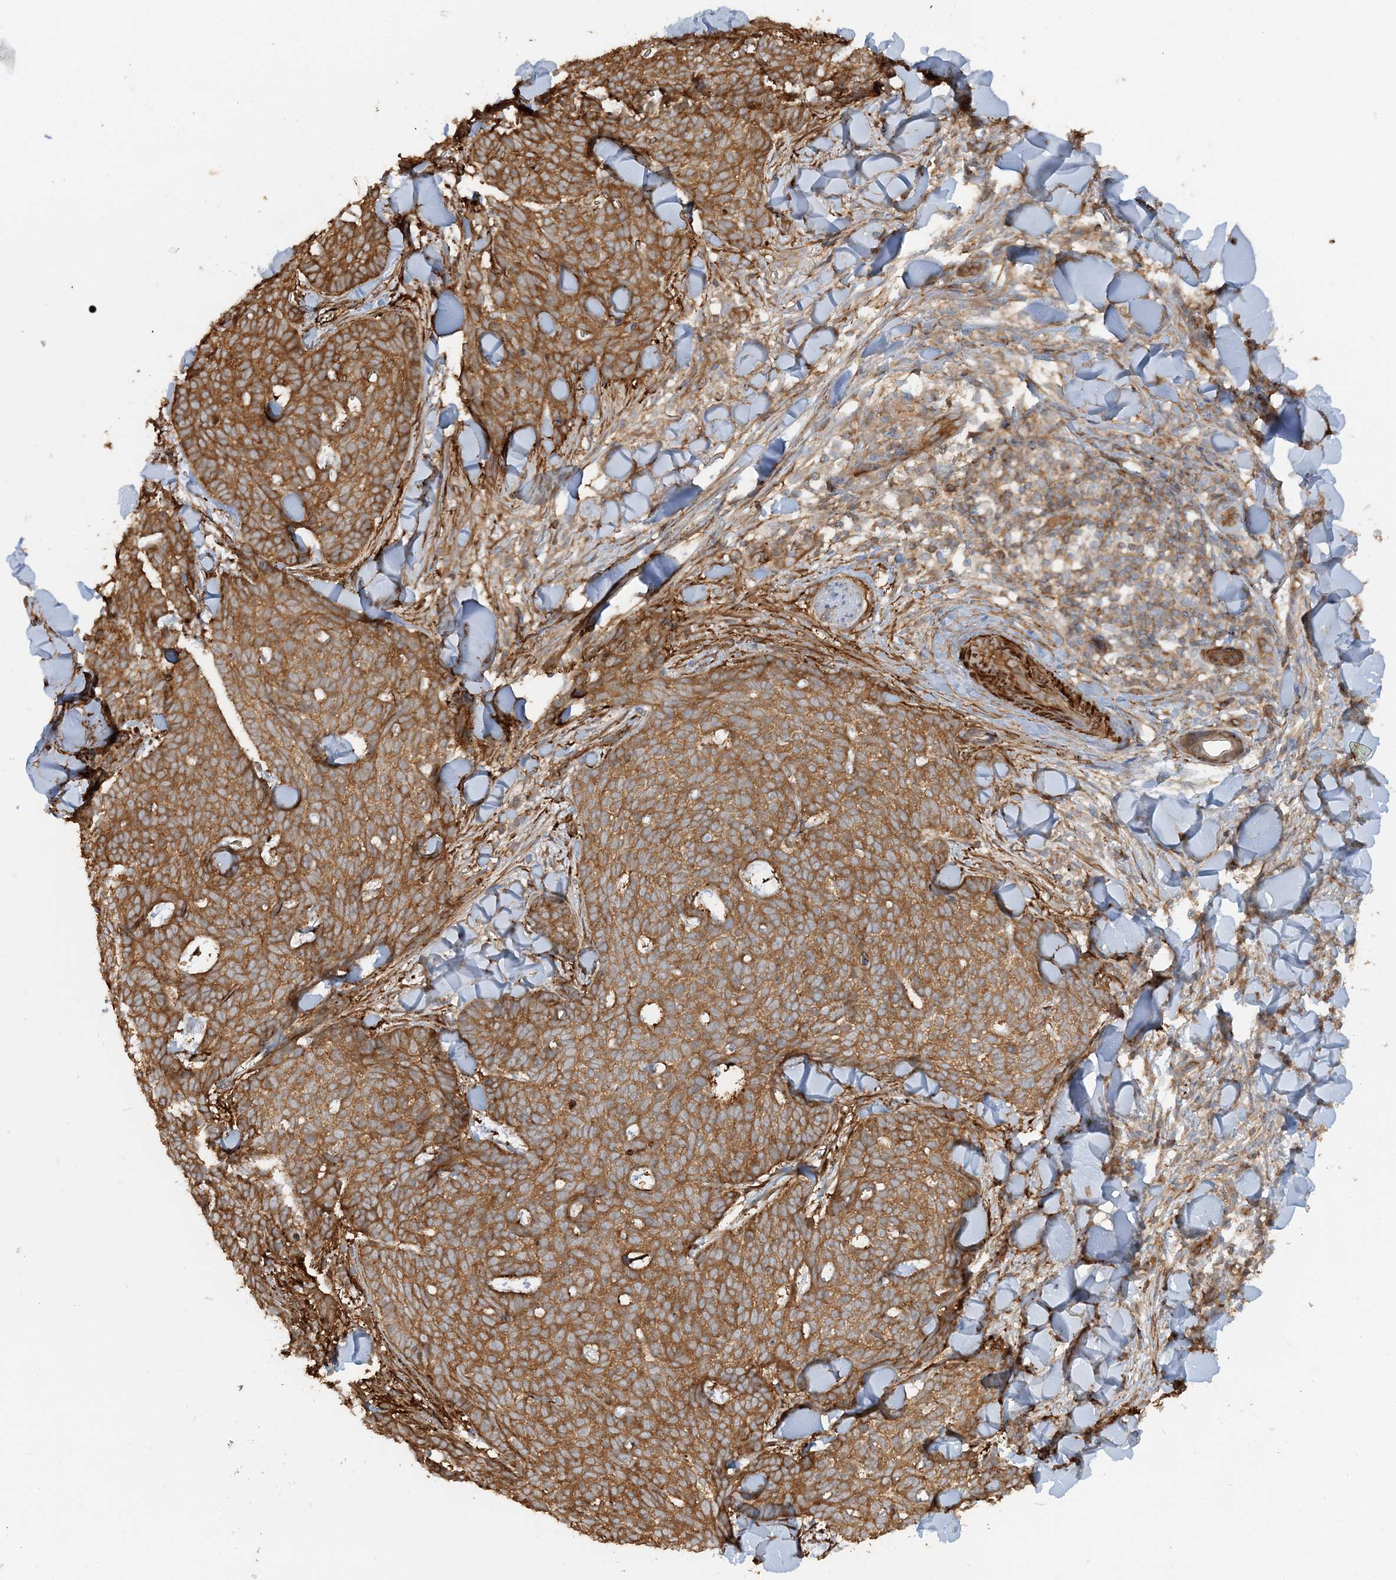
{"staining": {"intensity": "strong", "quantity": ">75%", "location": "cytoplasmic/membranous"}, "tissue": "skin cancer", "cell_type": "Tumor cells", "image_type": "cancer", "snomed": [{"axis": "morphology", "description": "Normal tissue, NOS"}, {"axis": "morphology", "description": "Basal cell carcinoma"}, {"axis": "topography", "description": "Skin"}], "caption": "Immunohistochemistry of human skin cancer shows high levels of strong cytoplasmic/membranous expression in approximately >75% of tumor cells.", "gene": "DSTN", "patient": {"sex": "male", "age": 50}}